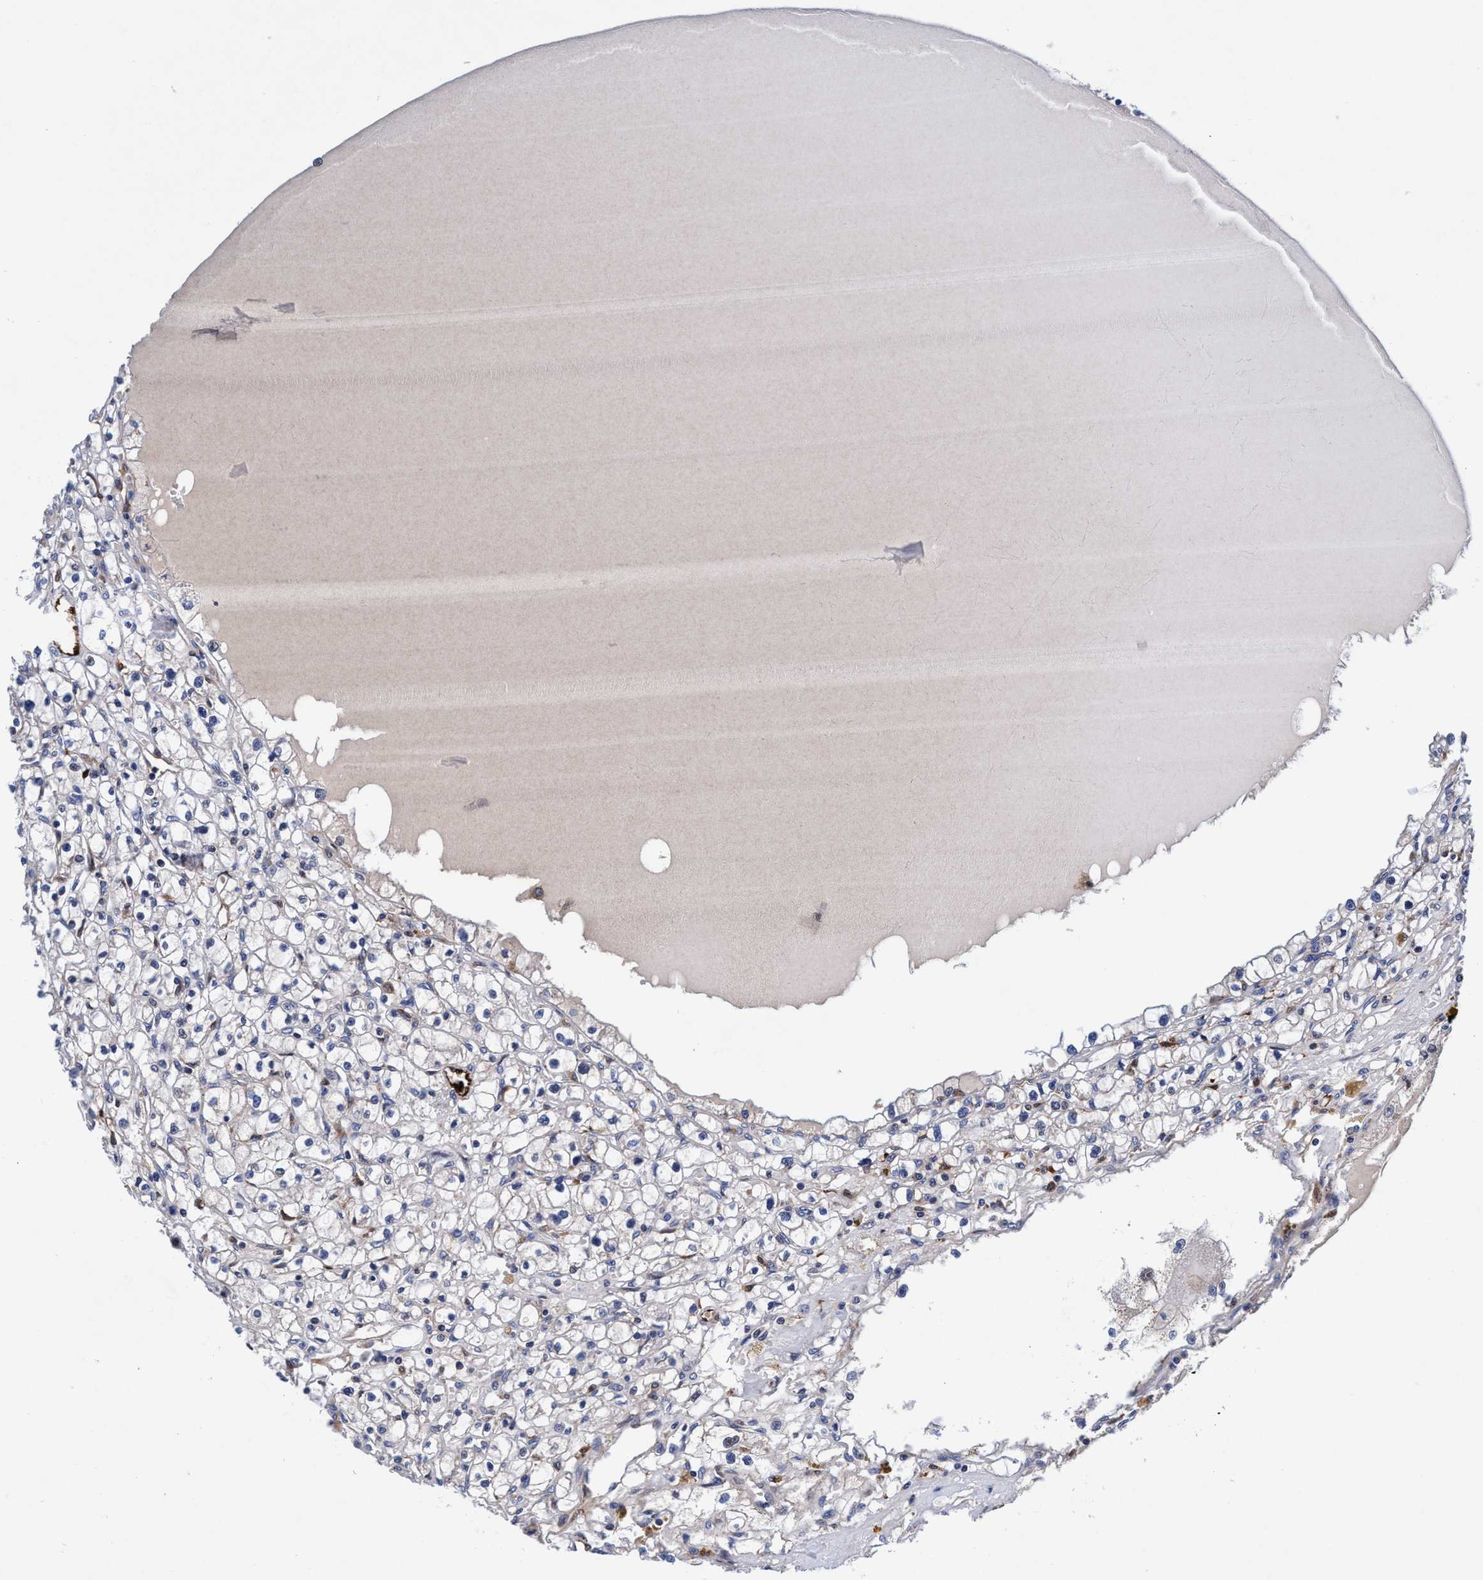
{"staining": {"intensity": "negative", "quantity": "none", "location": "none"}, "tissue": "renal cancer", "cell_type": "Tumor cells", "image_type": "cancer", "snomed": [{"axis": "morphology", "description": "Adenocarcinoma, NOS"}, {"axis": "topography", "description": "Kidney"}], "caption": "Tumor cells show no significant expression in renal adenocarcinoma.", "gene": "UBALD2", "patient": {"sex": "male", "age": 56}}